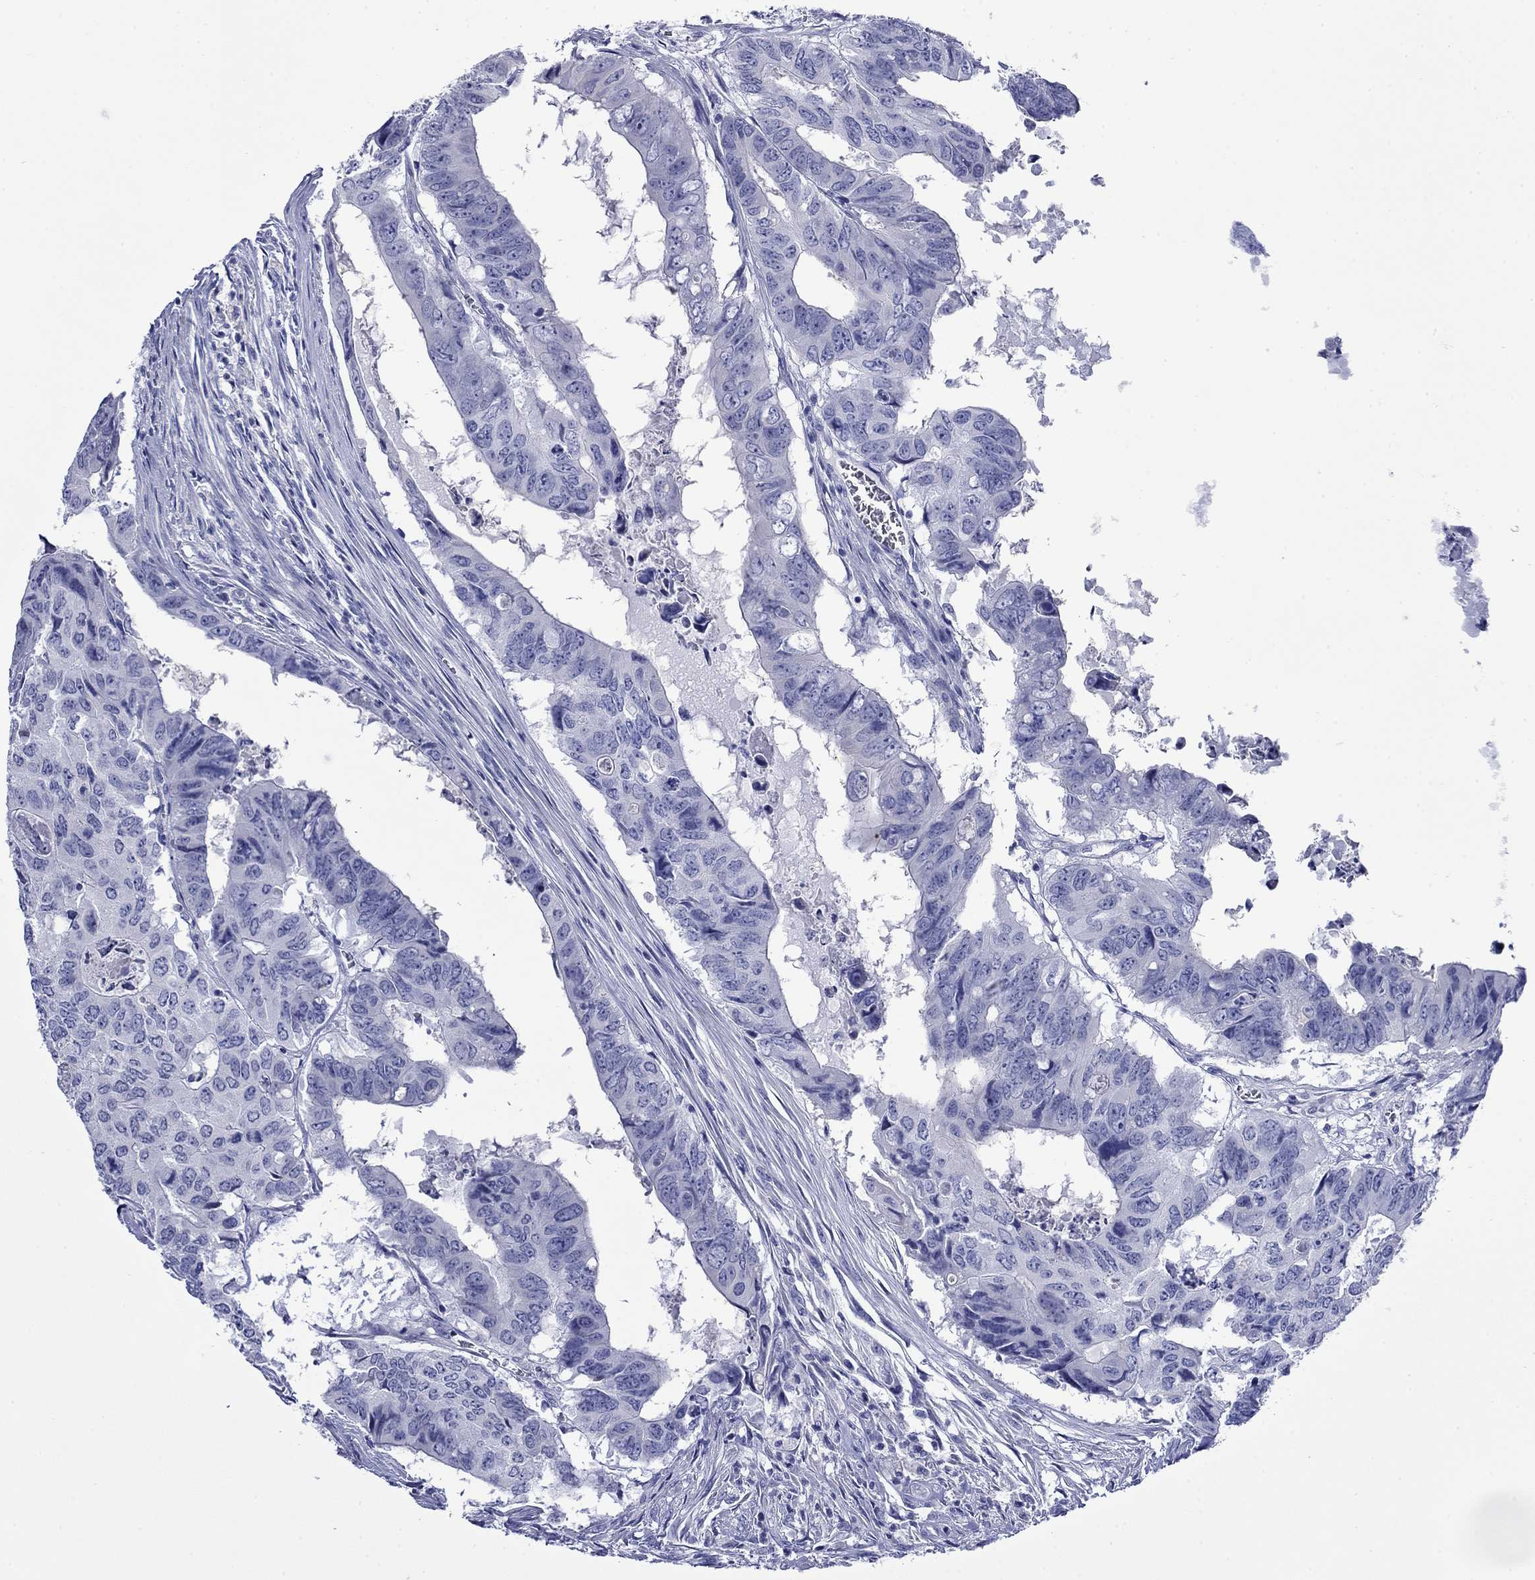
{"staining": {"intensity": "negative", "quantity": "none", "location": "none"}, "tissue": "colorectal cancer", "cell_type": "Tumor cells", "image_type": "cancer", "snomed": [{"axis": "morphology", "description": "Adenocarcinoma, NOS"}, {"axis": "topography", "description": "Colon"}], "caption": "IHC image of neoplastic tissue: colorectal adenocarcinoma stained with DAB demonstrates no significant protein staining in tumor cells.", "gene": "GIP", "patient": {"sex": "male", "age": 79}}